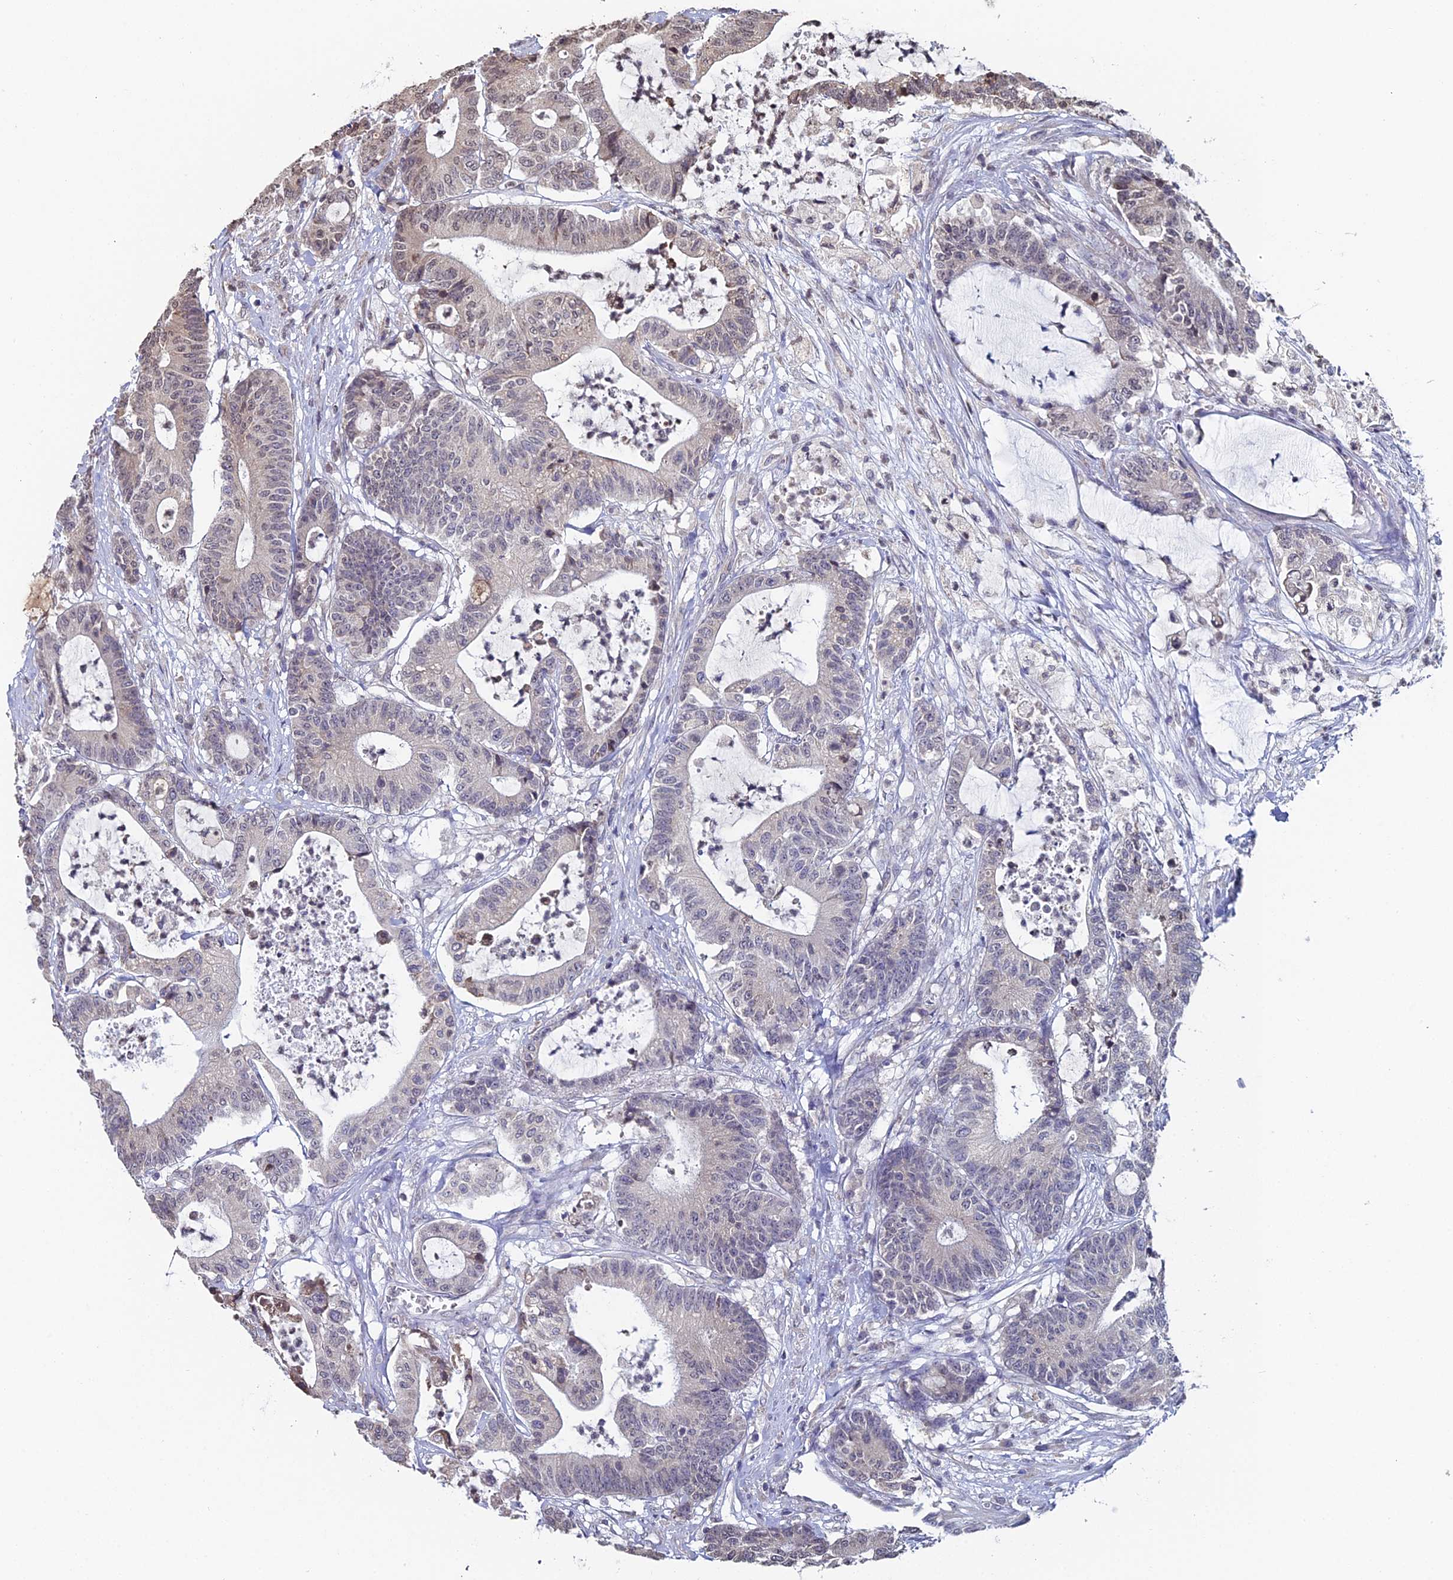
{"staining": {"intensity": "weak", "quantity": "<25%", "location": "nuclear"}, "tissue": "colorectal cancer", "cell_type": "Tumor cells", "image_type": "cancer", "snomed": [{"axis": "morphology", "description": "Adenocarcinoma, NOS"}, {"axis": "topography", "description": "Colon"}], "caption": "An immunohistochemistry micrograph of adenocarcinoma (colorectal) is shown. There is no staining in tumor cells of adenocarcinoma (colorectal). The staining was performed using DAB to visualize the protein expression in brown, while the nuclei were stained in blue with hematoxylin (Magnification: 20x).", "gene": "PRR22", "patient": {"sex": "female", "age": 84}}